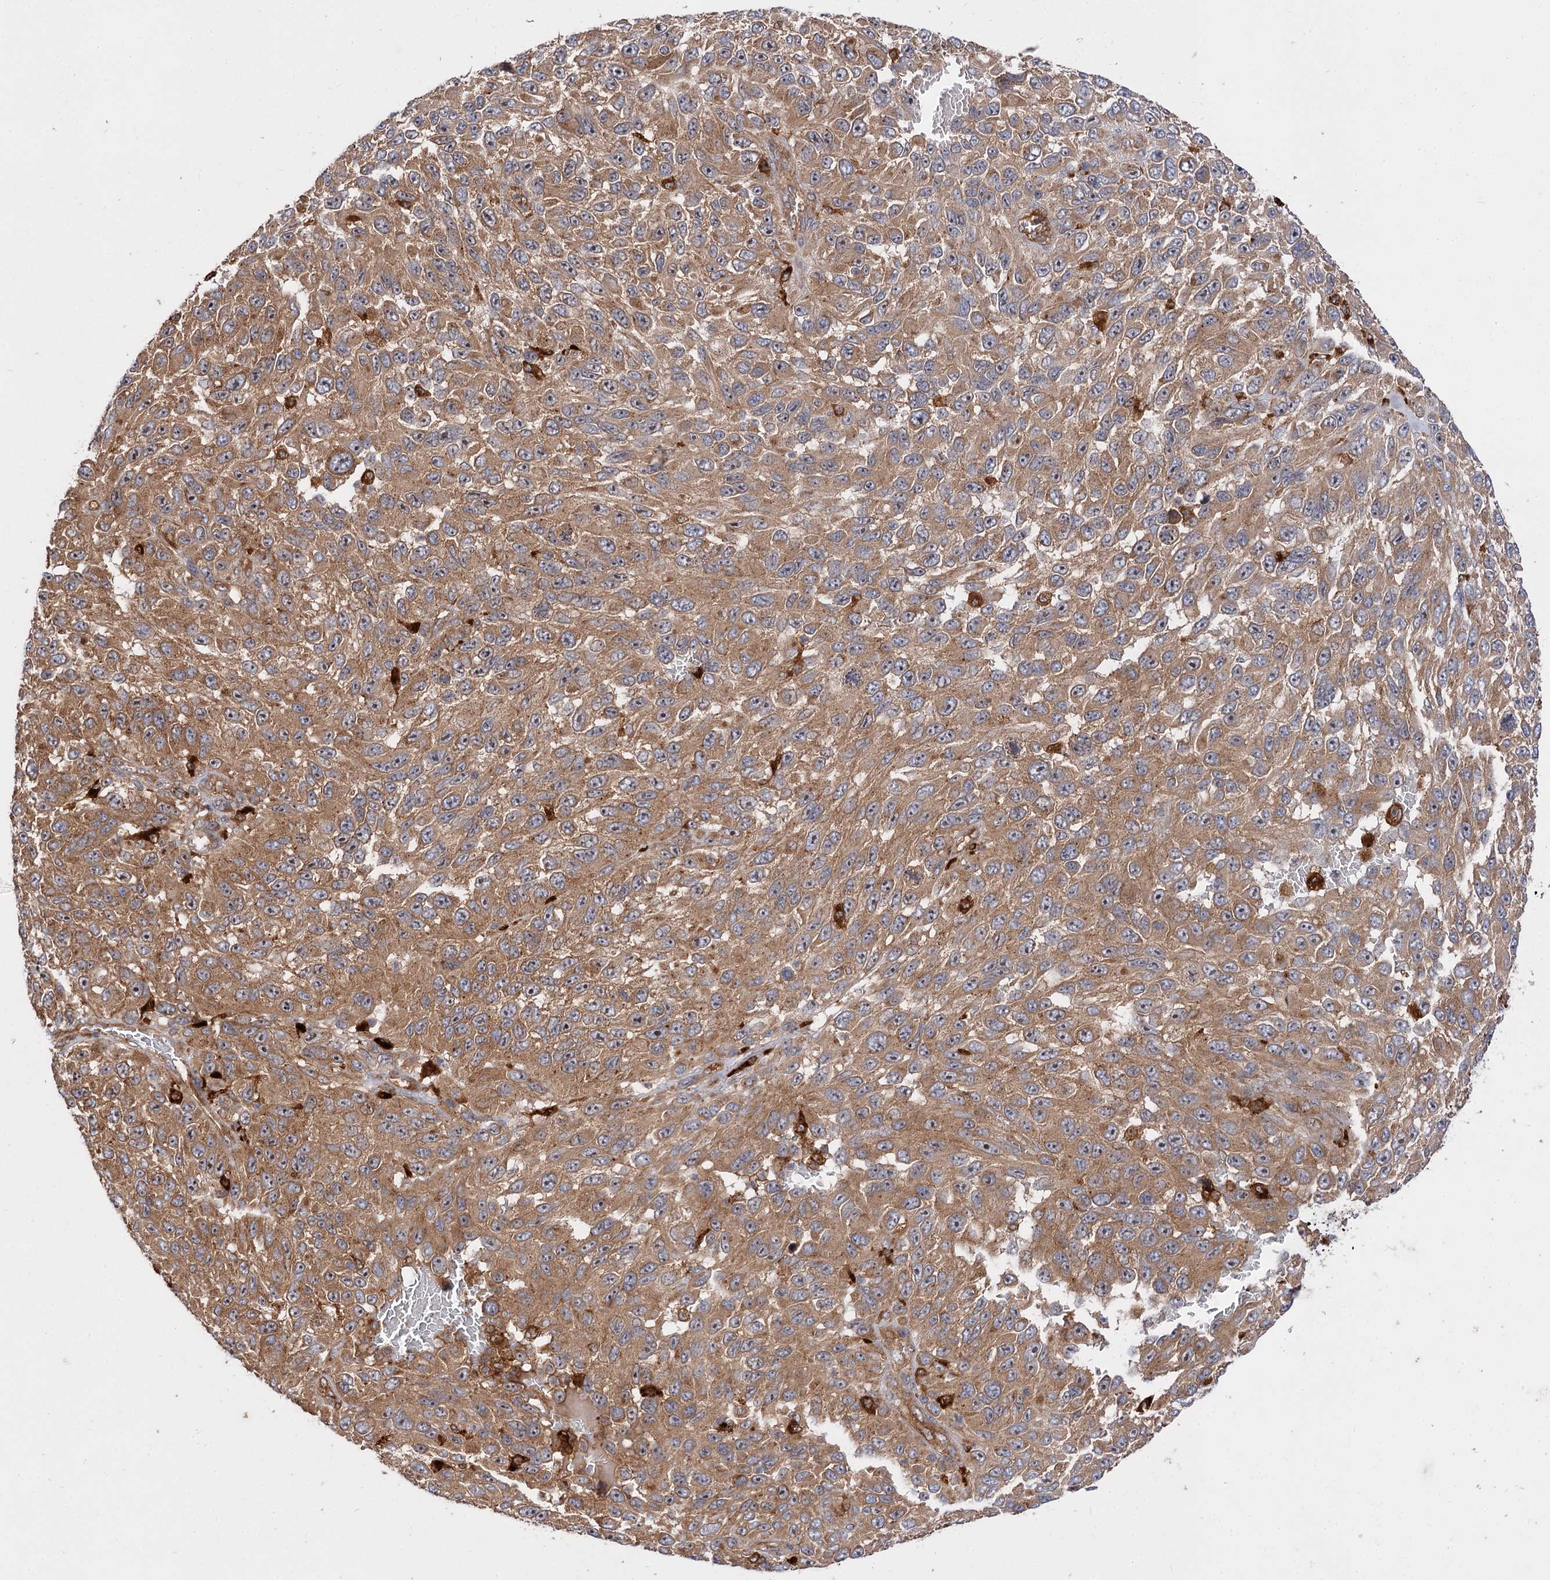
{"staining": {"intensity": "moderate", "quantity": ">75%", "location": "cytoplasmic/membranous,nuclear"}, "tissue": "melanoma", "cell_type": "Tumor cells", "image_type": "cancer", "snomed": [{"axis": "morphology", "description": "Malignant melanoma, NOS"}, {"axis": "topography", "description": "Skin"}], "caption": "Brown immunohistochemical staining in human melanoma reveals moderate cytoplasmic/membranous and nuclear positivity in approximately >75% of tumor cells. (IHC, brightfield microscopy, high magnification).", "gene": "PATL1", "patient": {"sex": "female", "age": 96}}